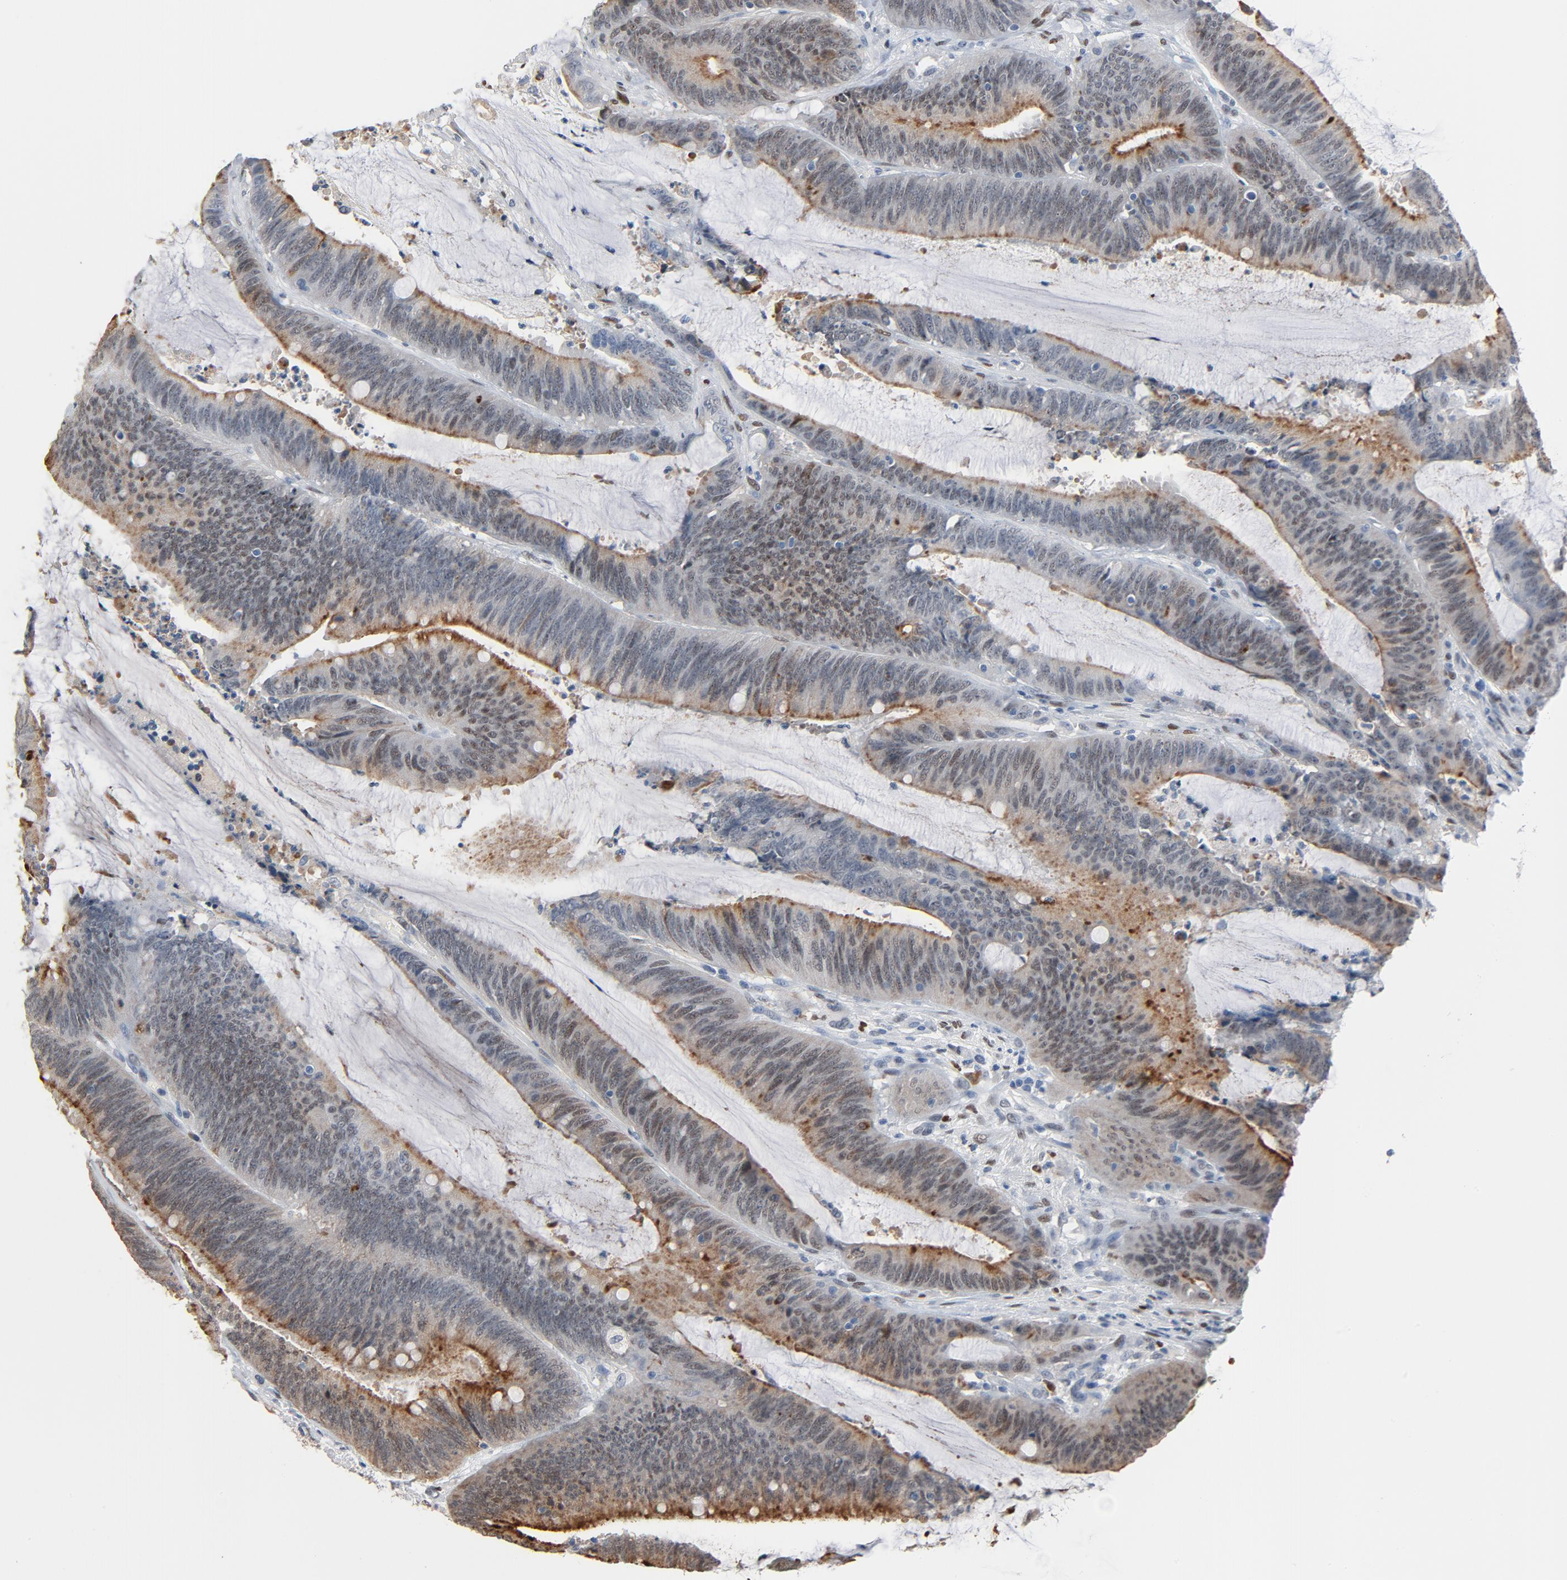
{"staining": {"intensity": "negative", "quantity": "none", "location": "none"}, "tissue": "colorectal cancer", "cell_type": "Tumor cells", "image_type": "cancer", "snomed": [{"axis": "morphology", "description": "Adenocarcinoma, NOS"}, {"axis": "topography", "description": "Rectum"}], "caption": "This photomicrograph is of colorectal cancer stained with IHC to label a protein in brown with the nuclei are counter-stained blue. There is no positivity in tumor cells.", "gene": "FOXP1", "patient": {"sex": "female", "age": 66}}